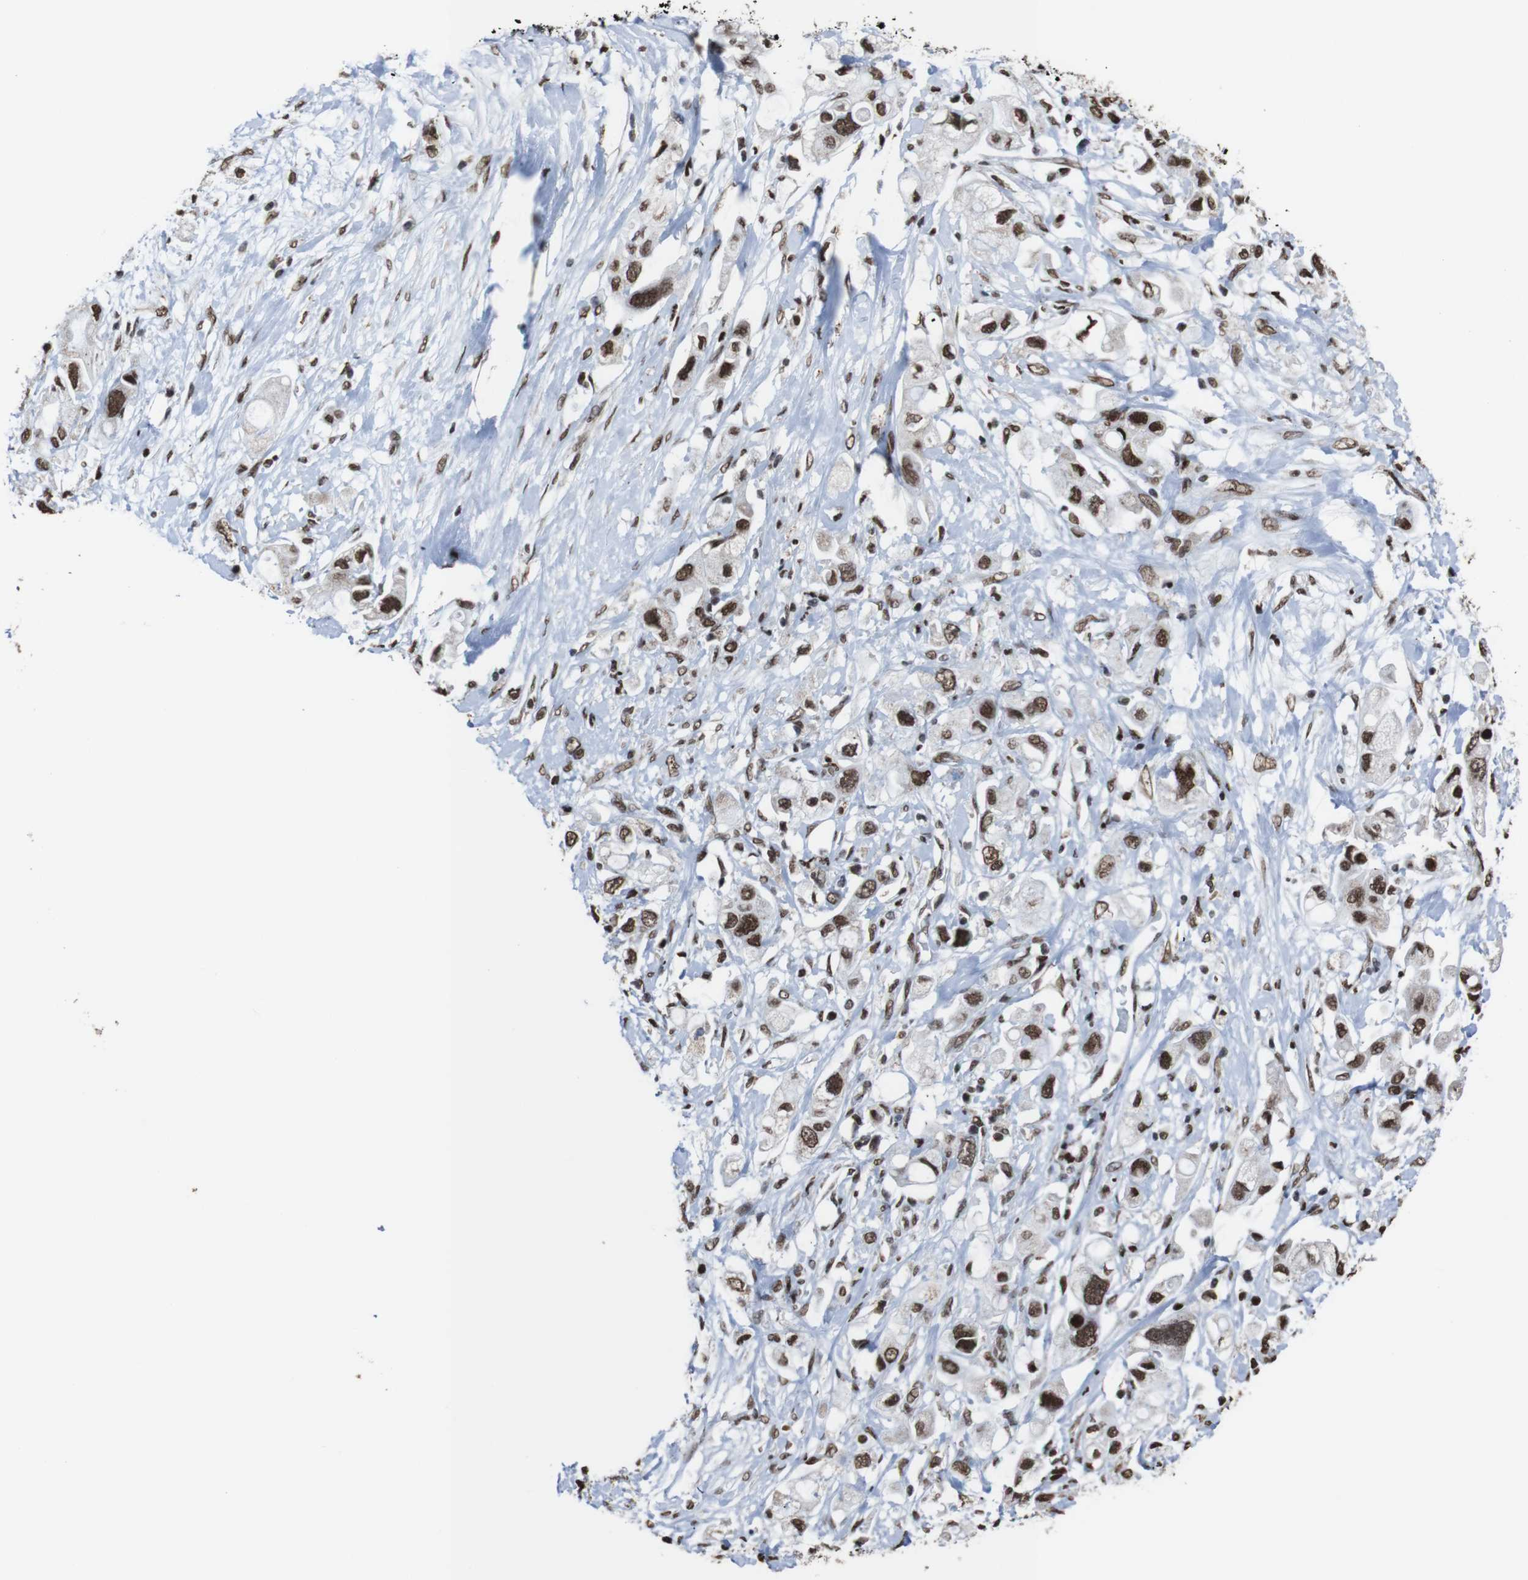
{"staining": {"intensity": "strong", "quantity": ">75%", "location": "nuclear"}, "tissue": "pancreatic cancer", "cell_type": "Tumor cells", "image_type": "cancer", "snomed": [{"axis": "morphology", "description": "Adenocarcinoma, NOS"}, {"axis": "topography", "description": "Pancreas"}], "caption": "This is a micrograph of IHC staining of pancreatic cancer (adenocarcinoma), which shows strong expression in the nuclear of tumor cells.", "gene": "ROMO1", "patient": {"sex": "female", "age": 56}}